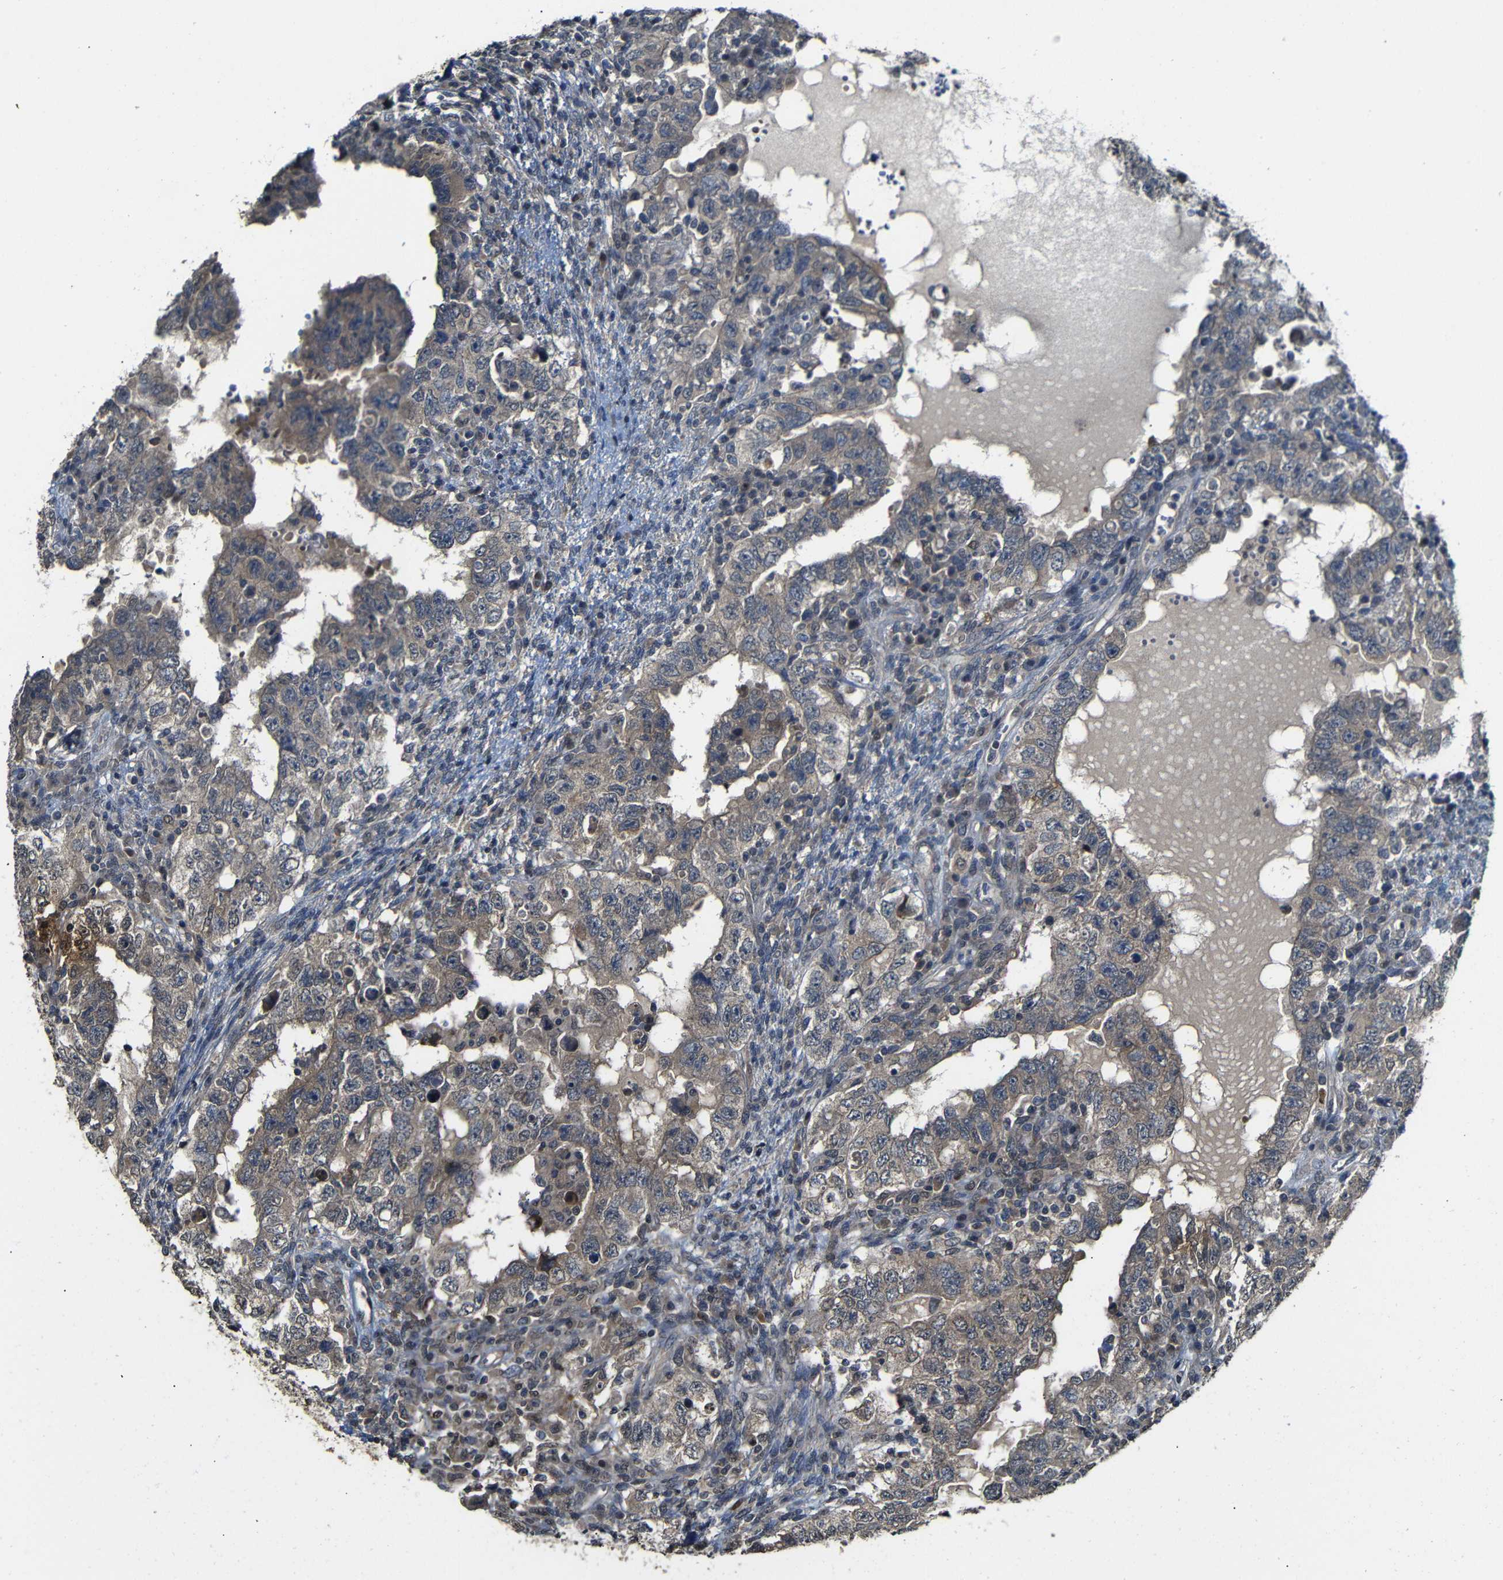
{"staining": {"intensity": "weak", "quantity": ">75%", "location": "cytoplasmic/membranous"}, "tissue": "testis cancer", "cell_type": "Tumor cells", "image_type": "cancer", "snomed": [{"axis": "morphology", "description": "Carcinoma, Embryonal, NOS"}, {"axis": "topography", "description": "Testis"}], "caption": "Testis cancer tissue exhibits weak cytoplasmic/membranous positivity in about >75% of tumor cells, visualized by immunohistochemistry.", "gene": "ATG12", "patient": {"sex": "male", "age": 26}}